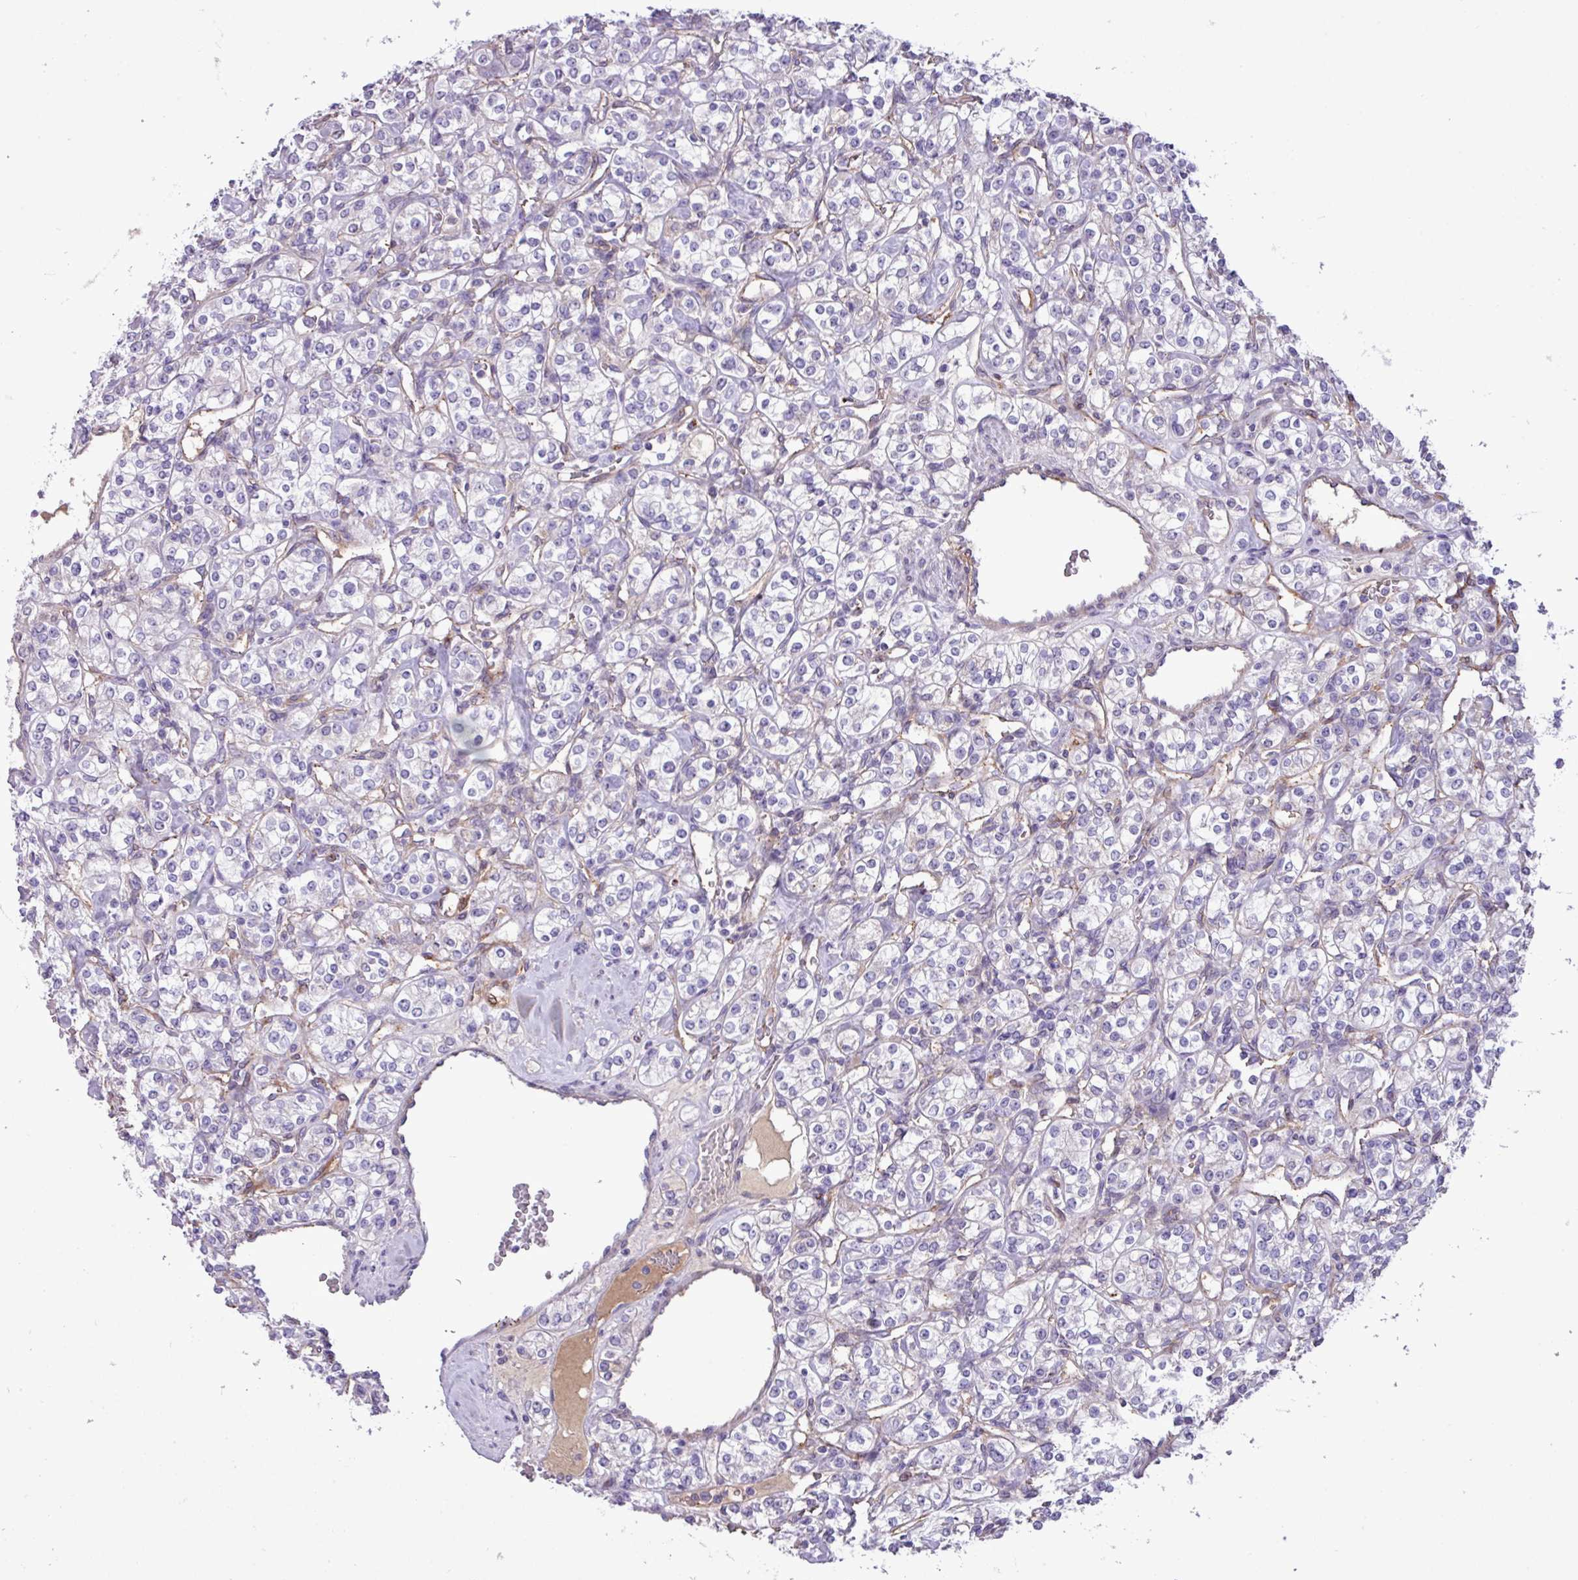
{"staining": {"intensity": "negative", "quantity": "none", "location": "none"}, "tissue": "renal cancer", "cell_type": "Tumor cells", "image_type": "cancer", "snomed": [{"axis": "morphology", "description": "Adenocarcinoma, NOS"}, {"axis": "topography", "description": "Kidney"}], "caption": "Human renal cancer (adenocarcinoma) stained for a protein using IHC displays no positivity in tumor cells.", "gene": "CD248", "patient": {"sex": "male", "age": 77}}